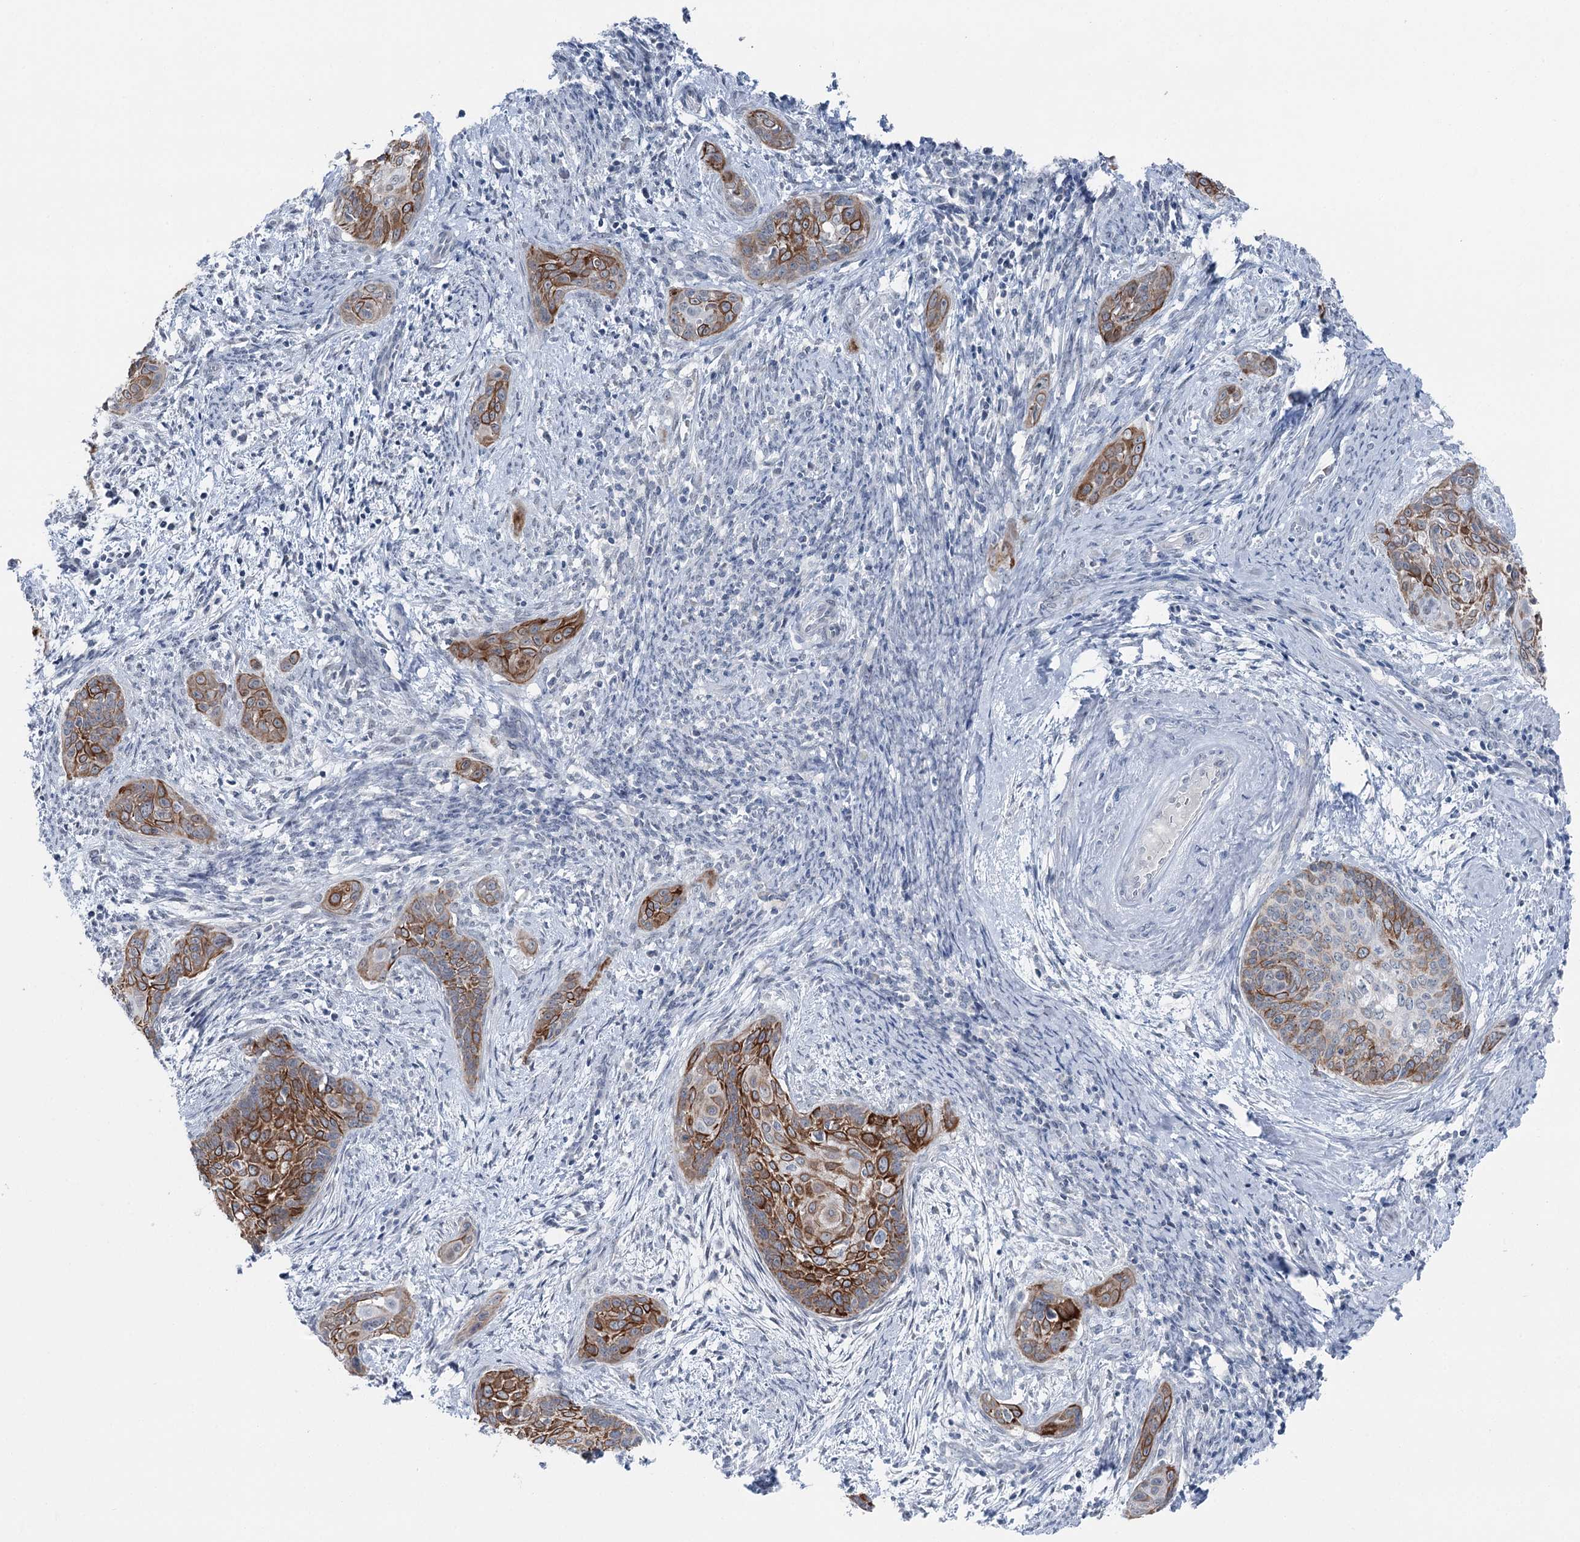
{"staining": {"intensity": "moderate", "quantity": "25%-75%", "location": "cytoplasmic/membranous"}, "tissue": "cervical cancer", "cell_type": "Tumor cells", "image_type": "cancer", "snomed": [{"axis": "morphology", "description": "Squamous cell carcinoma, NOS"}, {"axis": "topography", "description": "Cervix"}], "caption": "The micrograph displays a brown stain indicating the presence of a protein in the cytoplasmic/membranous of tumor cells in squamous cell carcinoma (cervical).", "gene": "STEEP1", "patient": {"sex": "female", "age": 33}}